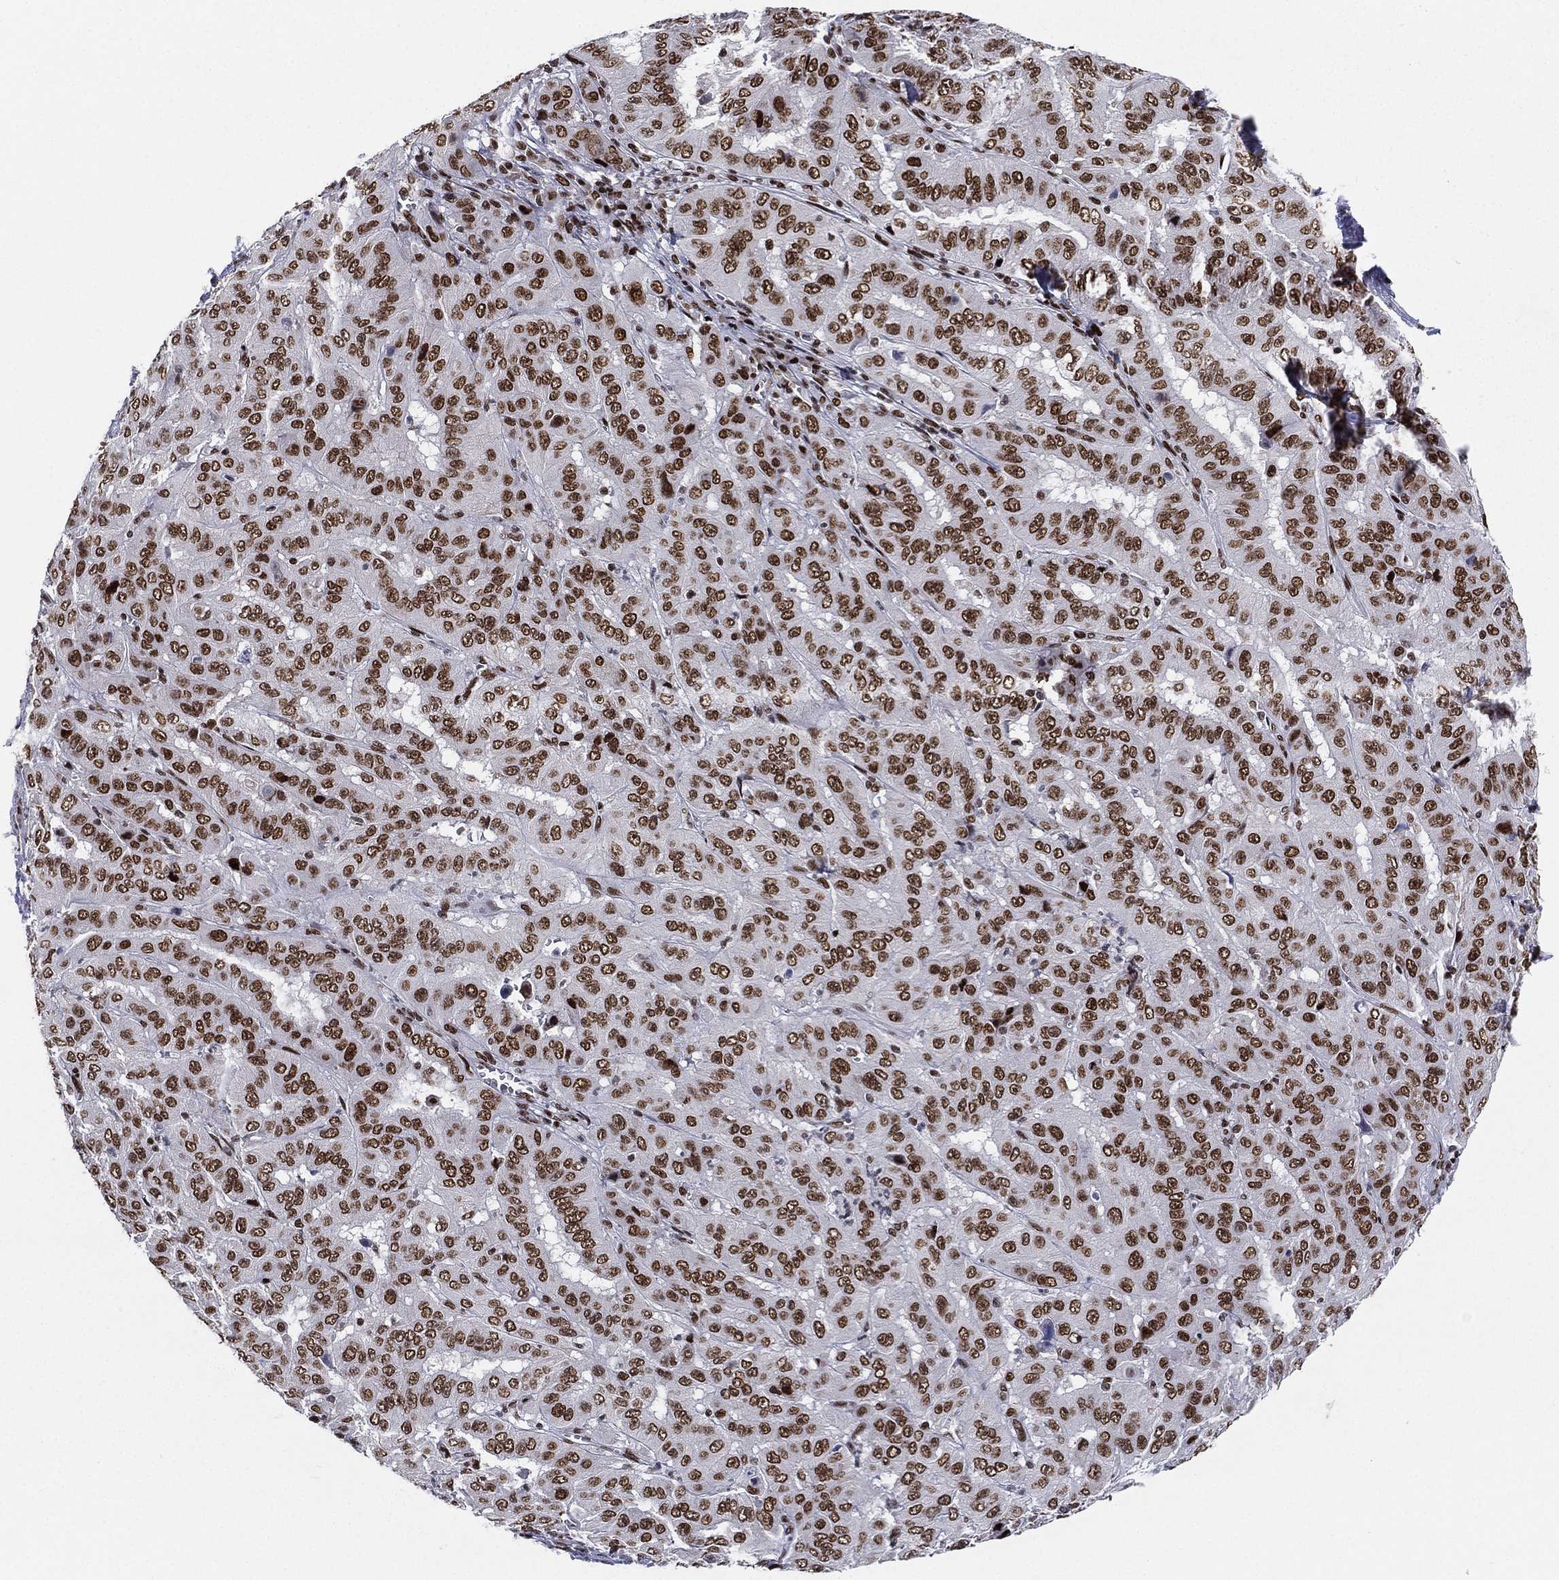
{"staining": {"intensity": "strong", "quantity": ">75%", "location": "nuclear"}, "tissue": "pancreatic cancer", "cell_type": "Tumor cells", "image_type": "cancer", "snomed": [{"axis": "morphology", "description": "Adenocarcinoma, NOS"}, {"axis": "topography", "description": "Pancreas"}], "caption": "Adenocarcinoma (pancreatic) was stained to show a protein in brown. There is high levels of strong nuclear positivity in about >75% of tumor cells.", "gene": "RTF1", "patient": {"sex": "male", "age": 63}}